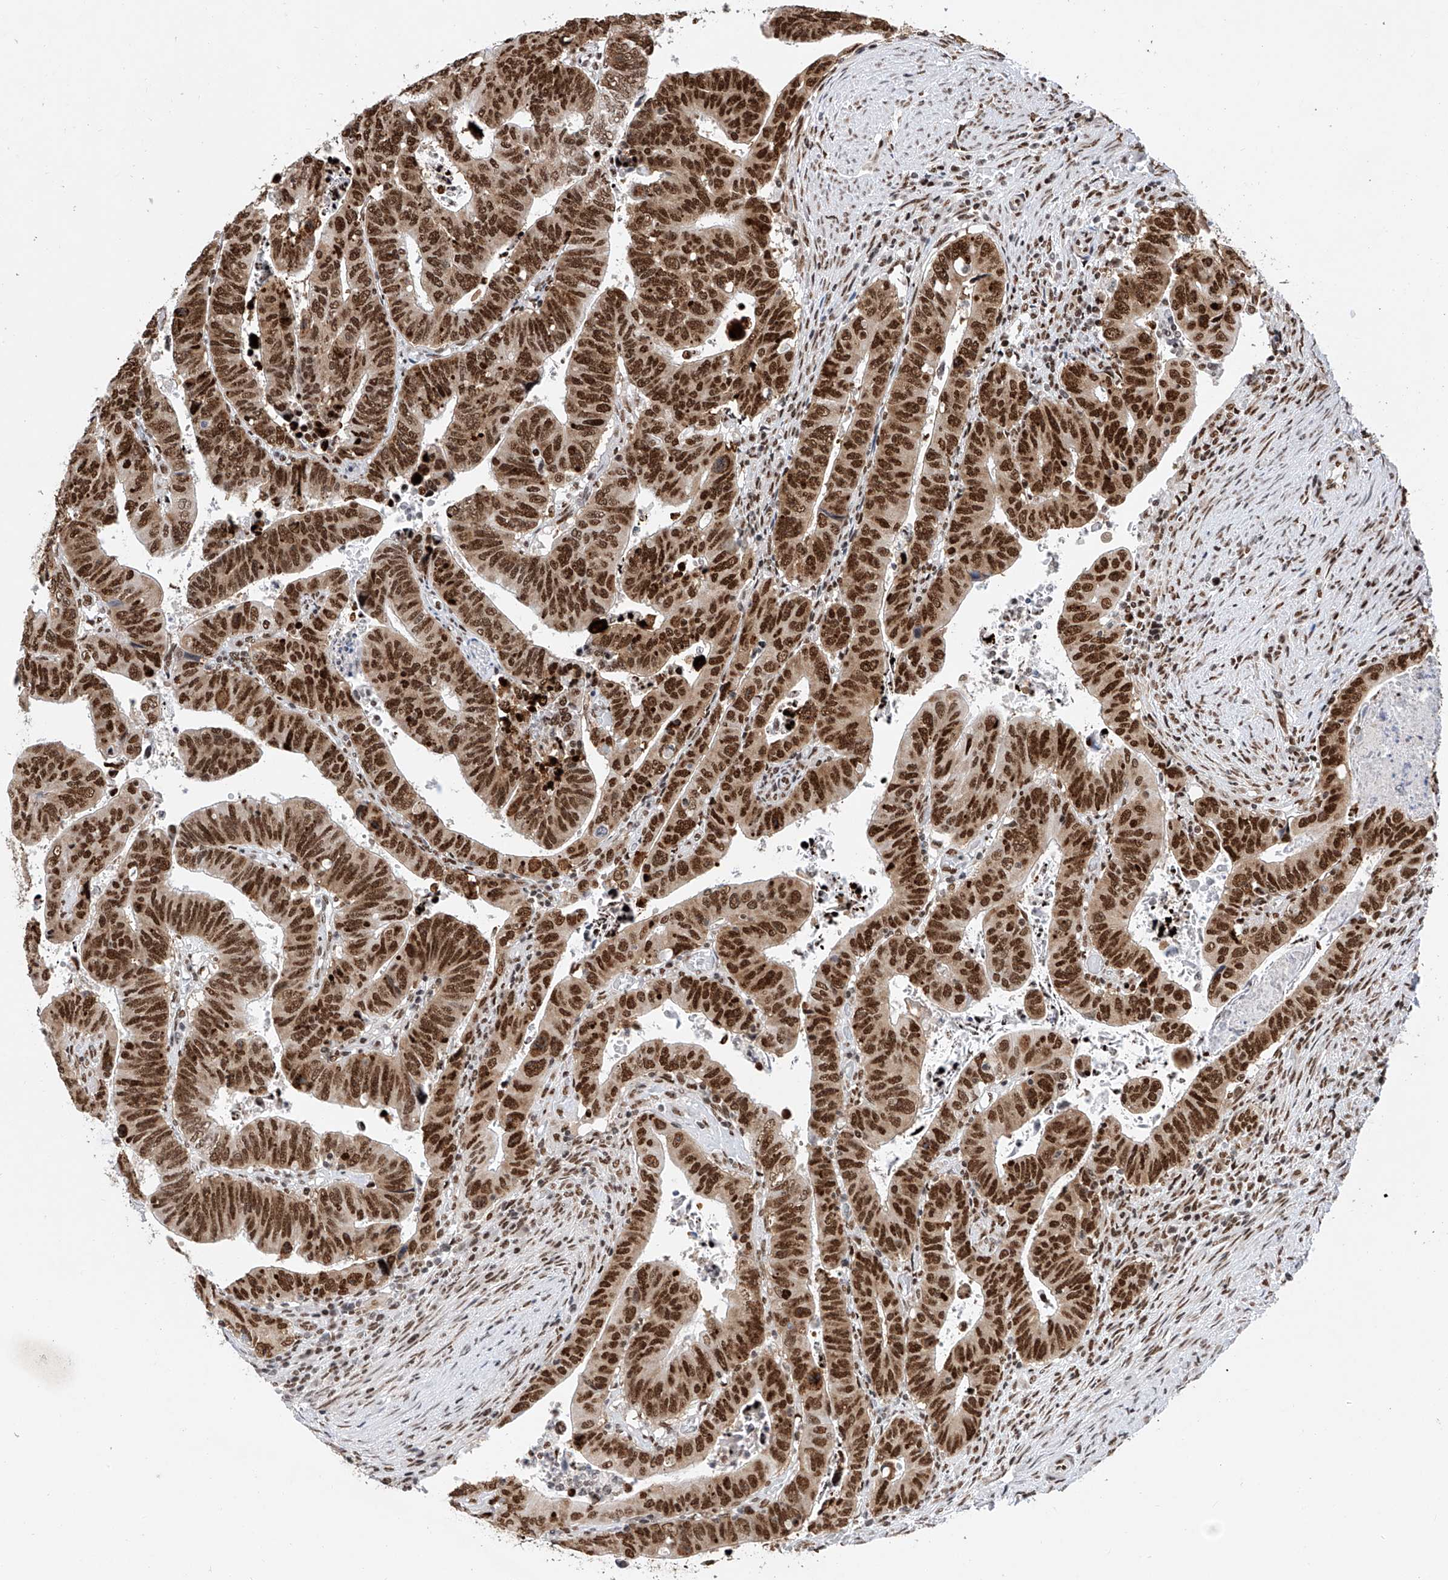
{"staining": {"intensity": "strong", "quantity": ">75%", "location": "nuclear"}, "tissue": "colorectal cancer", "cell_type": "Tumor cells", "image_type": "cancer", "snomed": [{"axis": "morphology", "description": "Normal tissue, NOS"}, {"axis": "morphology", "description": "Adenocarcinoma, NOS"}, {"axis": "topography", "description": "Rectum"}], "caption": "Human adenocarcinoma (colorectal) stained with a brown dye demonstrates strong nuclear positive positivity in about >75% of tumor cells.", "gene": "SRSF6", "patient": {"sex": "female", "age": 65}}